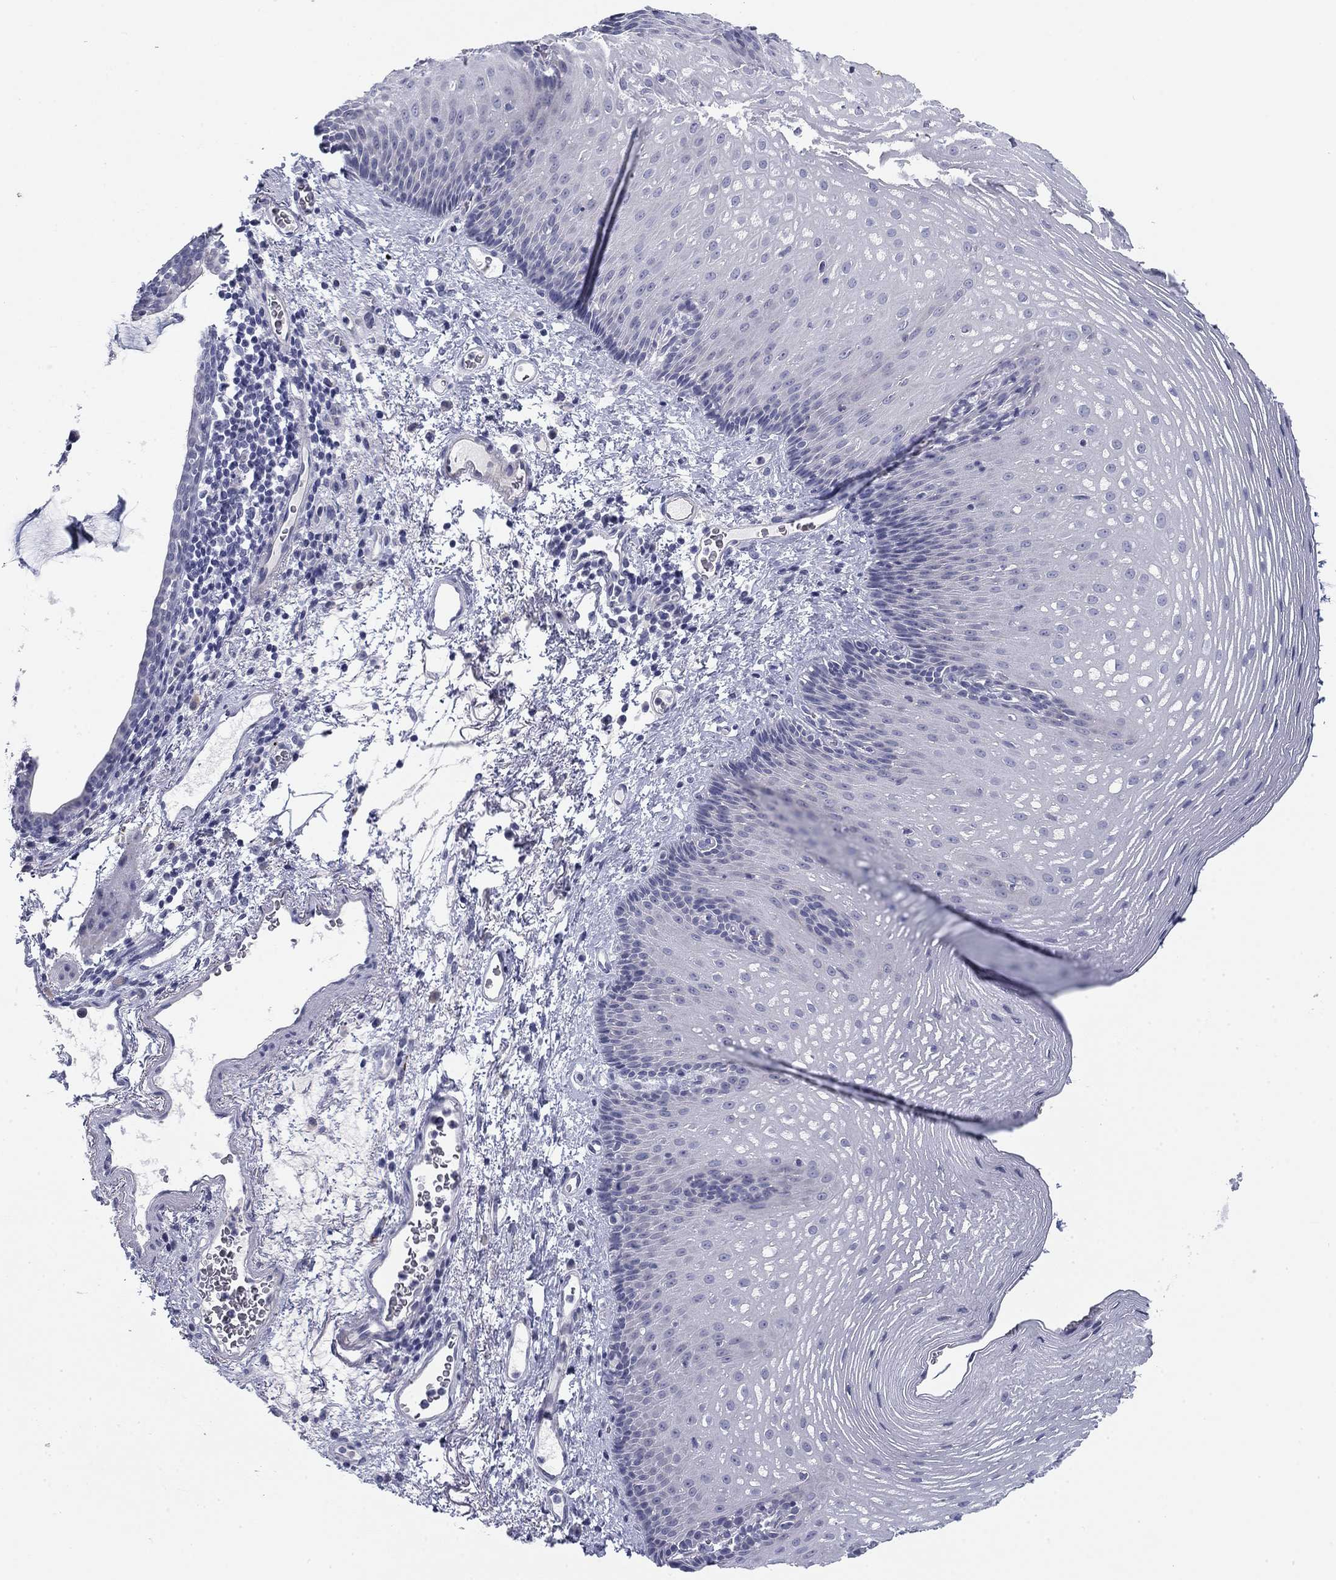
{"staining": {"intensity": "negative", "quantity": "none", "location": "none"}, "tissue": "esophagus", "cell_type": "Squamous epithelial cells", "image_type": "normal", "snomed": [{"axis": "morphology", "description": "Normal tissue, NOS"}, {"axis": "topography", "description": "Esophagus"}], "caption": "Squamous epithelial cells show no significant positivity in benign esophagus.", "gene": "PRPH", "patient": {"sex": "male", "age": 76}}